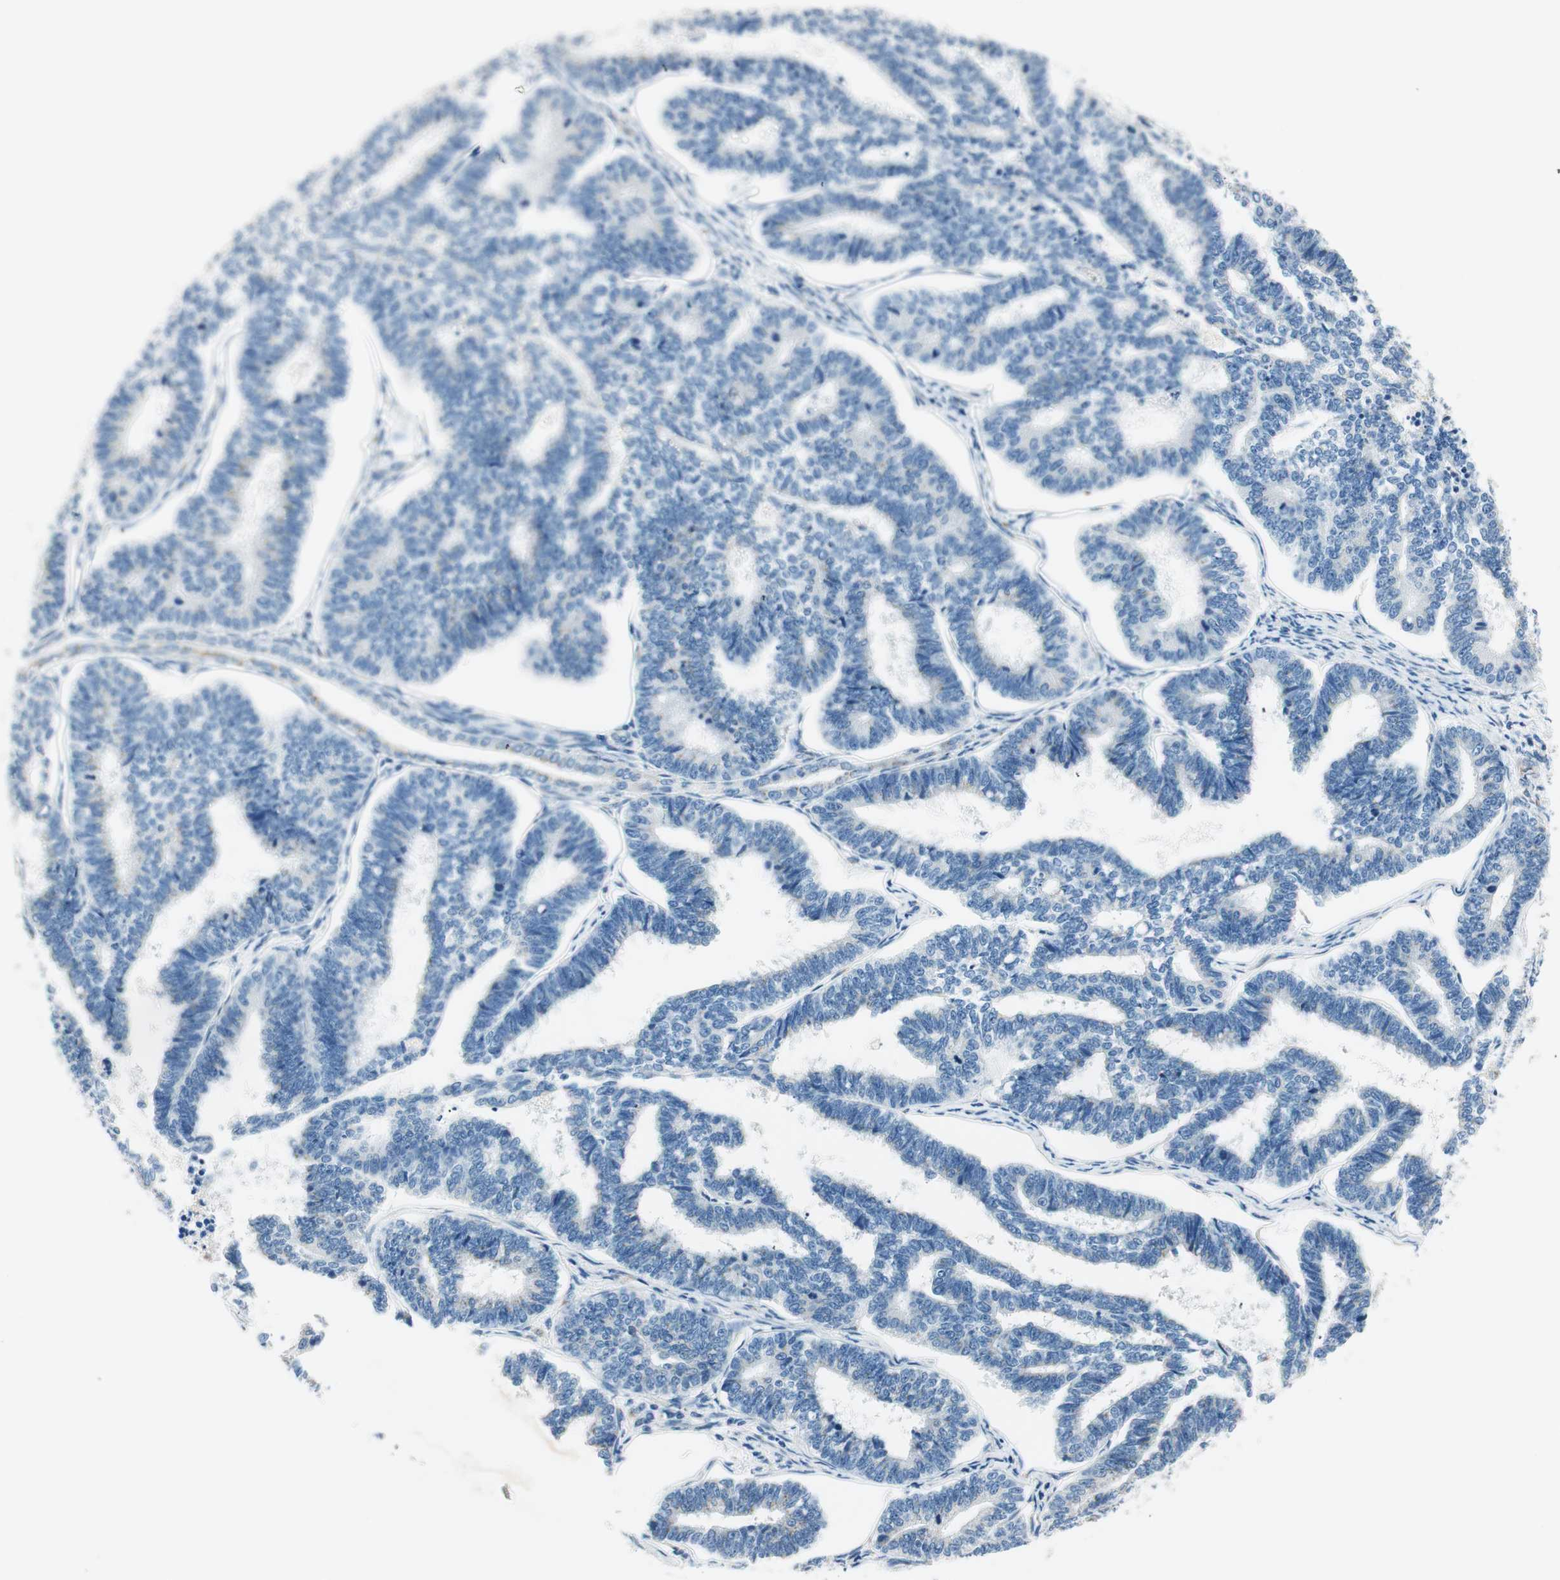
{"staining": {"intensity": "moderate", "quantity": "<25%", "location": "cytoplasmic/membranous"}, "tissue": "endometrial cancer", "cell_type": "Tumor cells", "image_type": "cancer", "snomed": [{"axis": "morphology", "description": "Adenocarcinoma, NOS"}, {"axis": "topography", "description": "Endometrium"}], "caption": "Immunohistochemistry (IHC) (DAB) staining of human endometrial cancer (adenocarcinoma) demonstrates moderate cytoplasmic/membranous protein staining in about <25% of tumor cells.", "gene": "TMF1", "patient": {"sex": "female", "age": 70}}